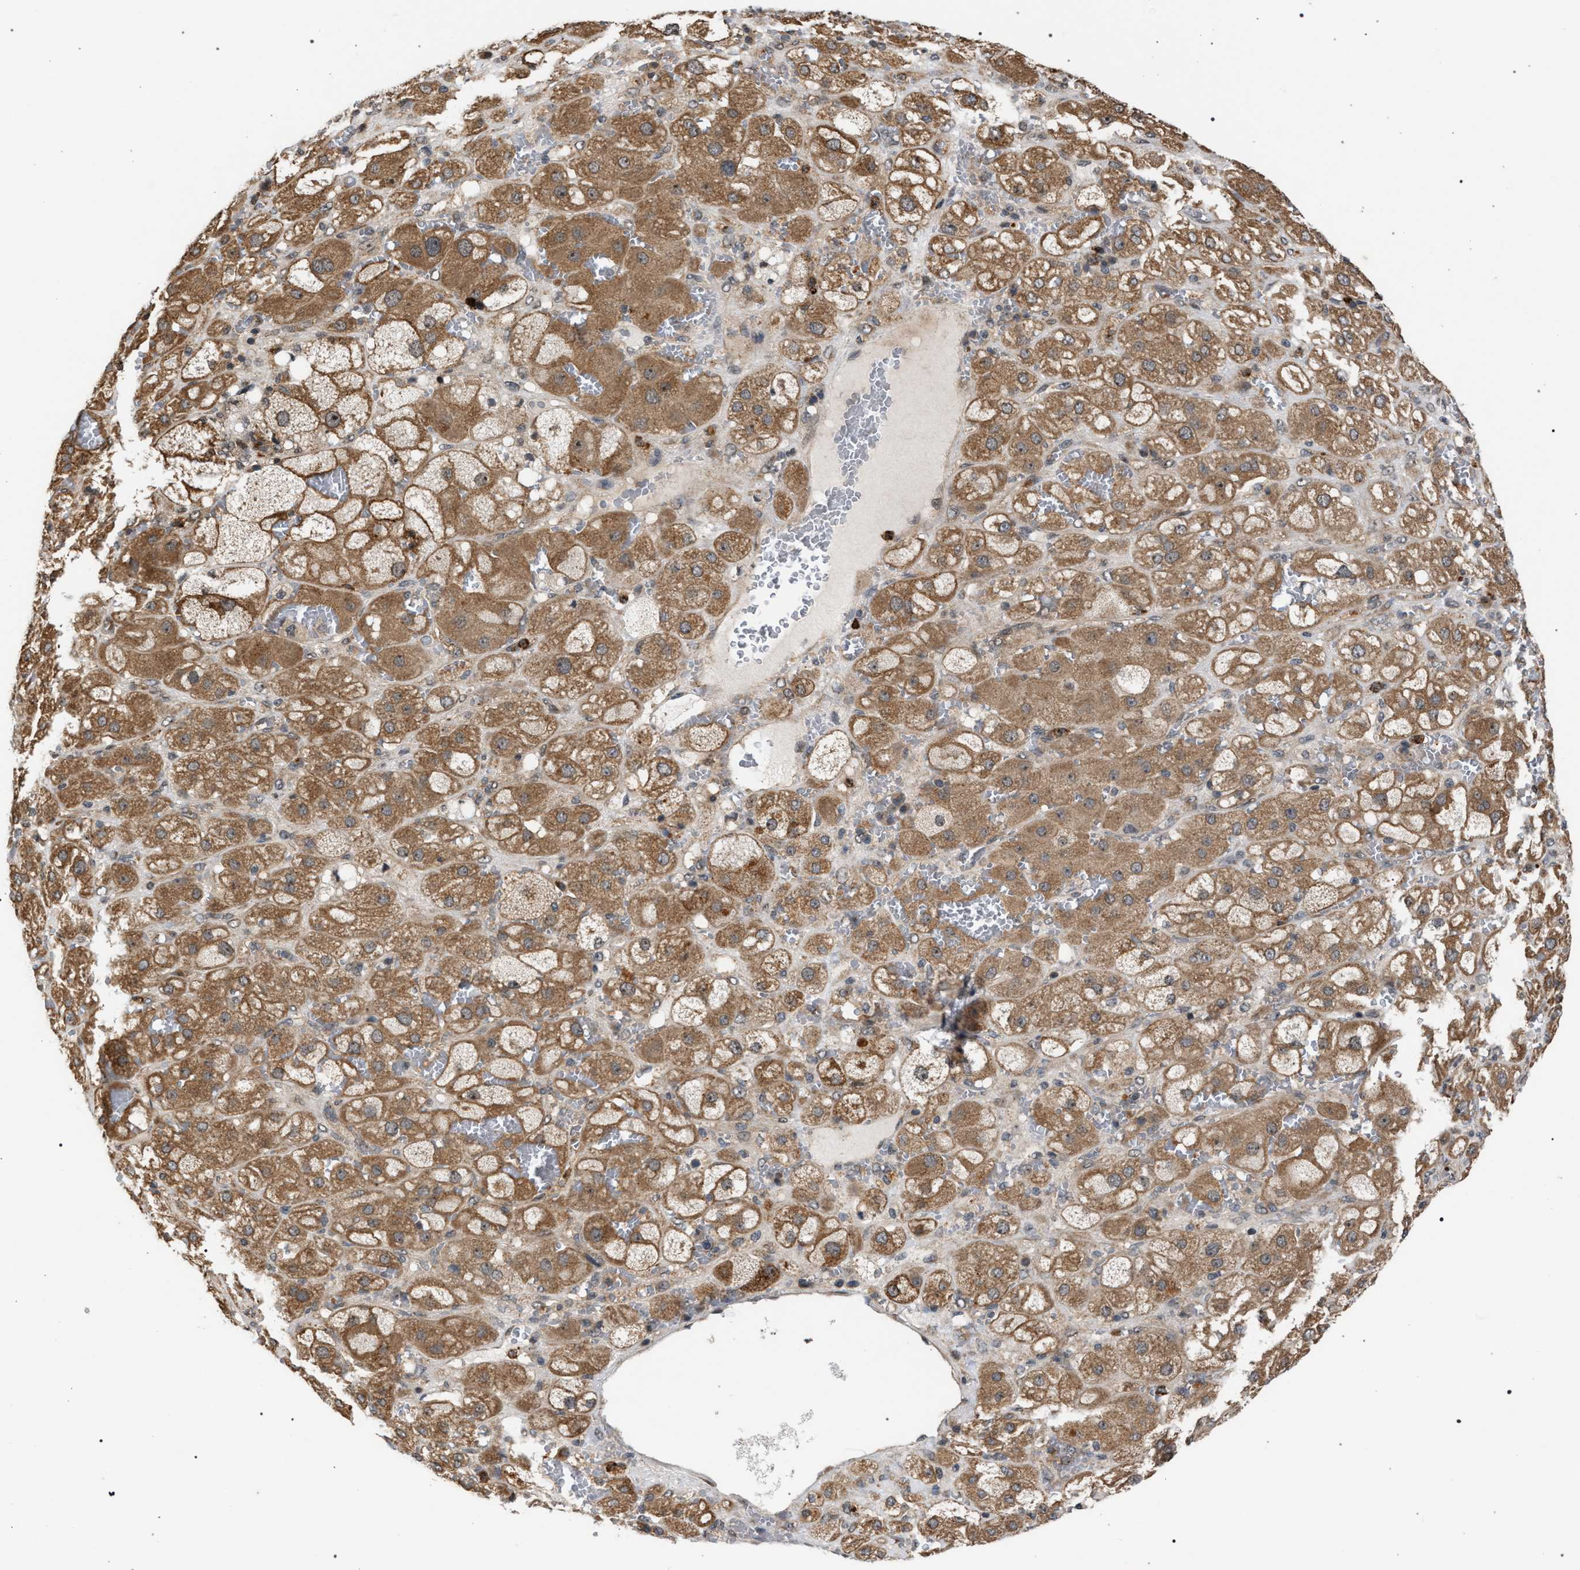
{"staining": {"intensity": "moderate", "quantity": ">75%", "location": "cytoplasmic/membranous"}, "tissue": "adrenal gland", "cell_type": "Glandular cells", "image_type": "normal", "snomed": [{"axis": "morphology", "description": "Normal tissue, NOS"}, {"axis": "topography", "description": "Adrenal gland"}], "caption": "Immunohistochemistry staining of normal adrenal gland, which exhibits medium levels of moderate cytoplasmic/membranous positivity in about >75% of glandular cells indicating moderate cytoplasmic/membranous protein staining. The staining was performed using DAB (brown) for protein detection and nuclei were counterstained in hematoxylin (blue).", "gene": "IRAK4", "patient": {"sex": "female", "age": 47}}